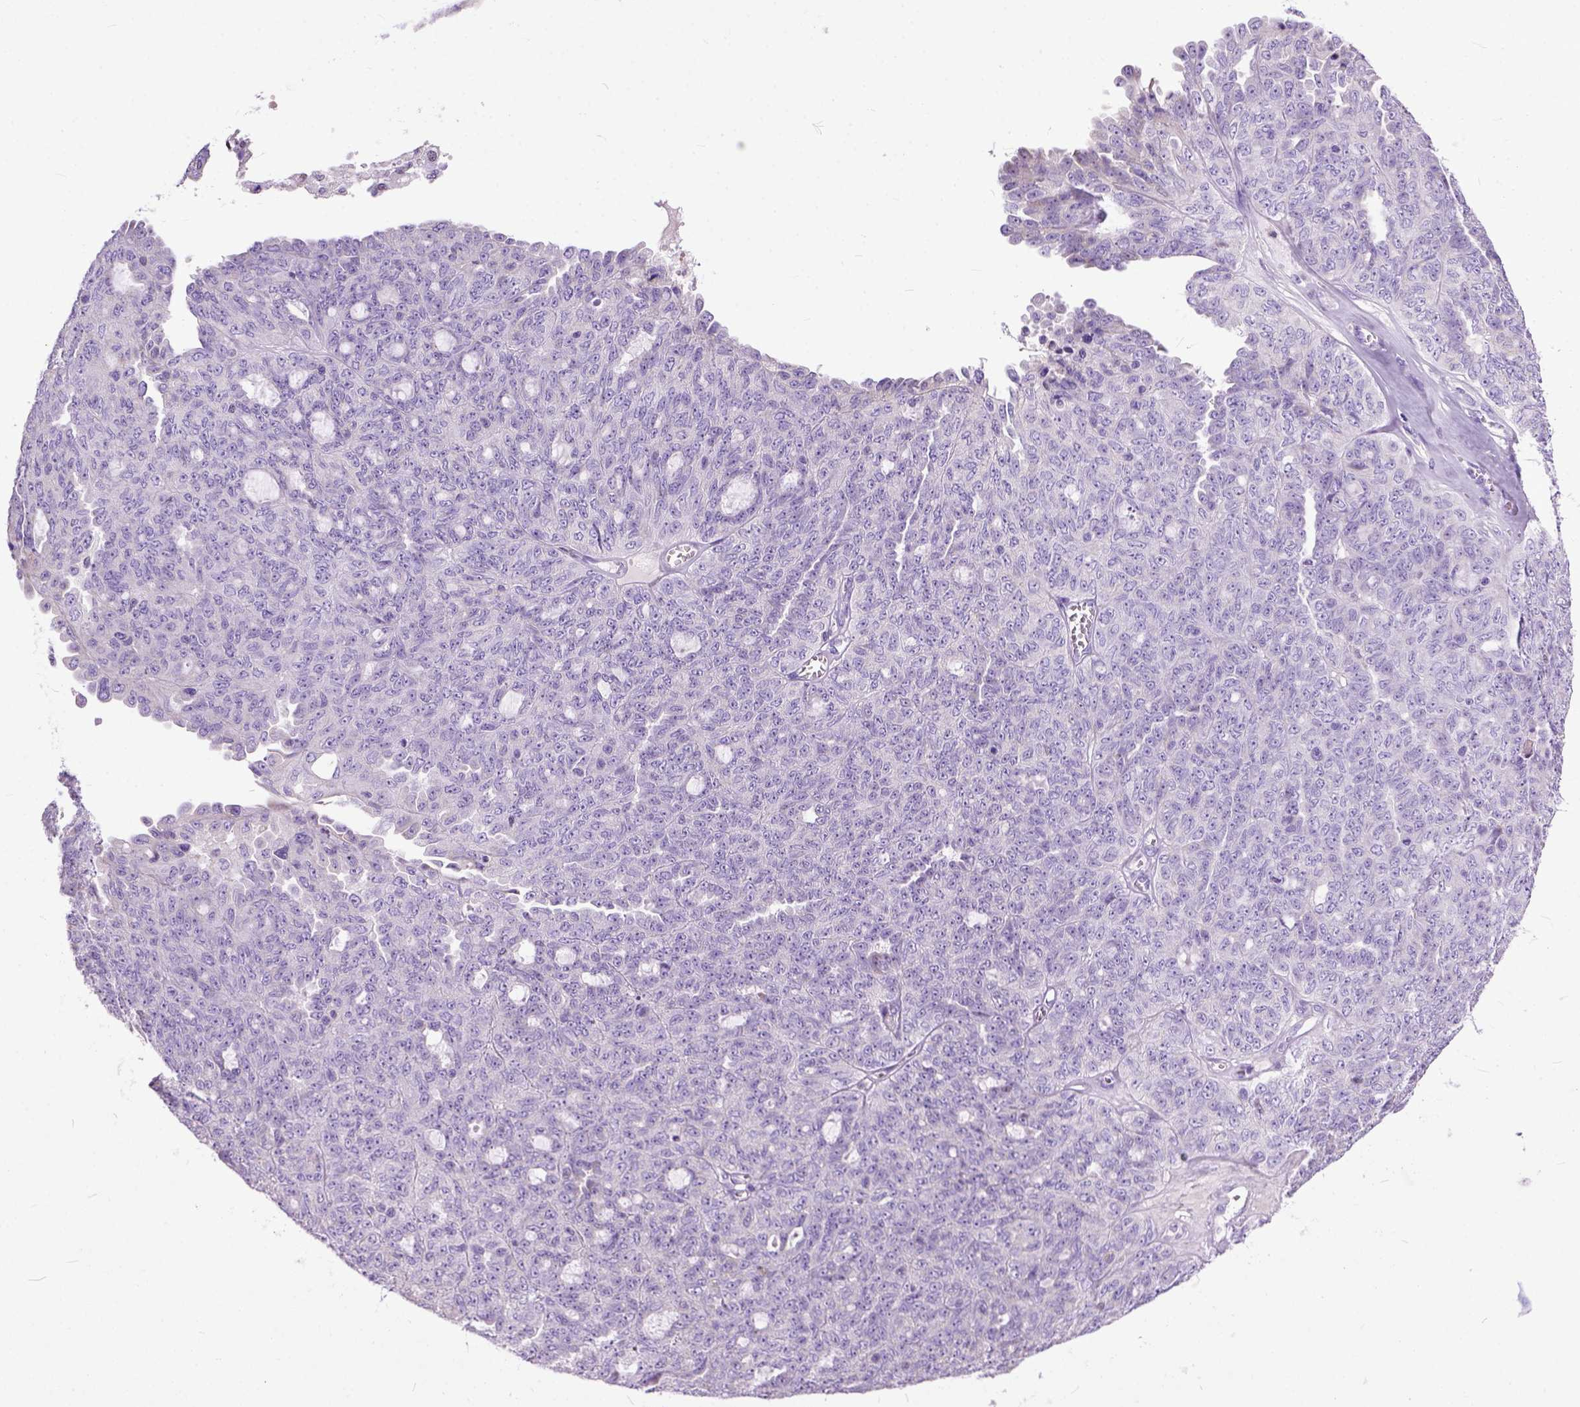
{"staining": {"intensity": "negative", "quantity": "none", "location": "none"}, "tissue": "ovarian cancer", "cell_type": "Tumor cells", "image_type": "cancer", "snomed": [{"axis": "morphology", "description": "Cystadenocarcinoma, serous, NOS"}, {"axis": "topography", "description": "Ovary"}], "caption": "The micrograph exhibits no staining of tumor cells in ovarian cancer (serous cystadenocarcinoma).", "gene": "CRB1", "patient": {"sex": "female", "age": 71}}